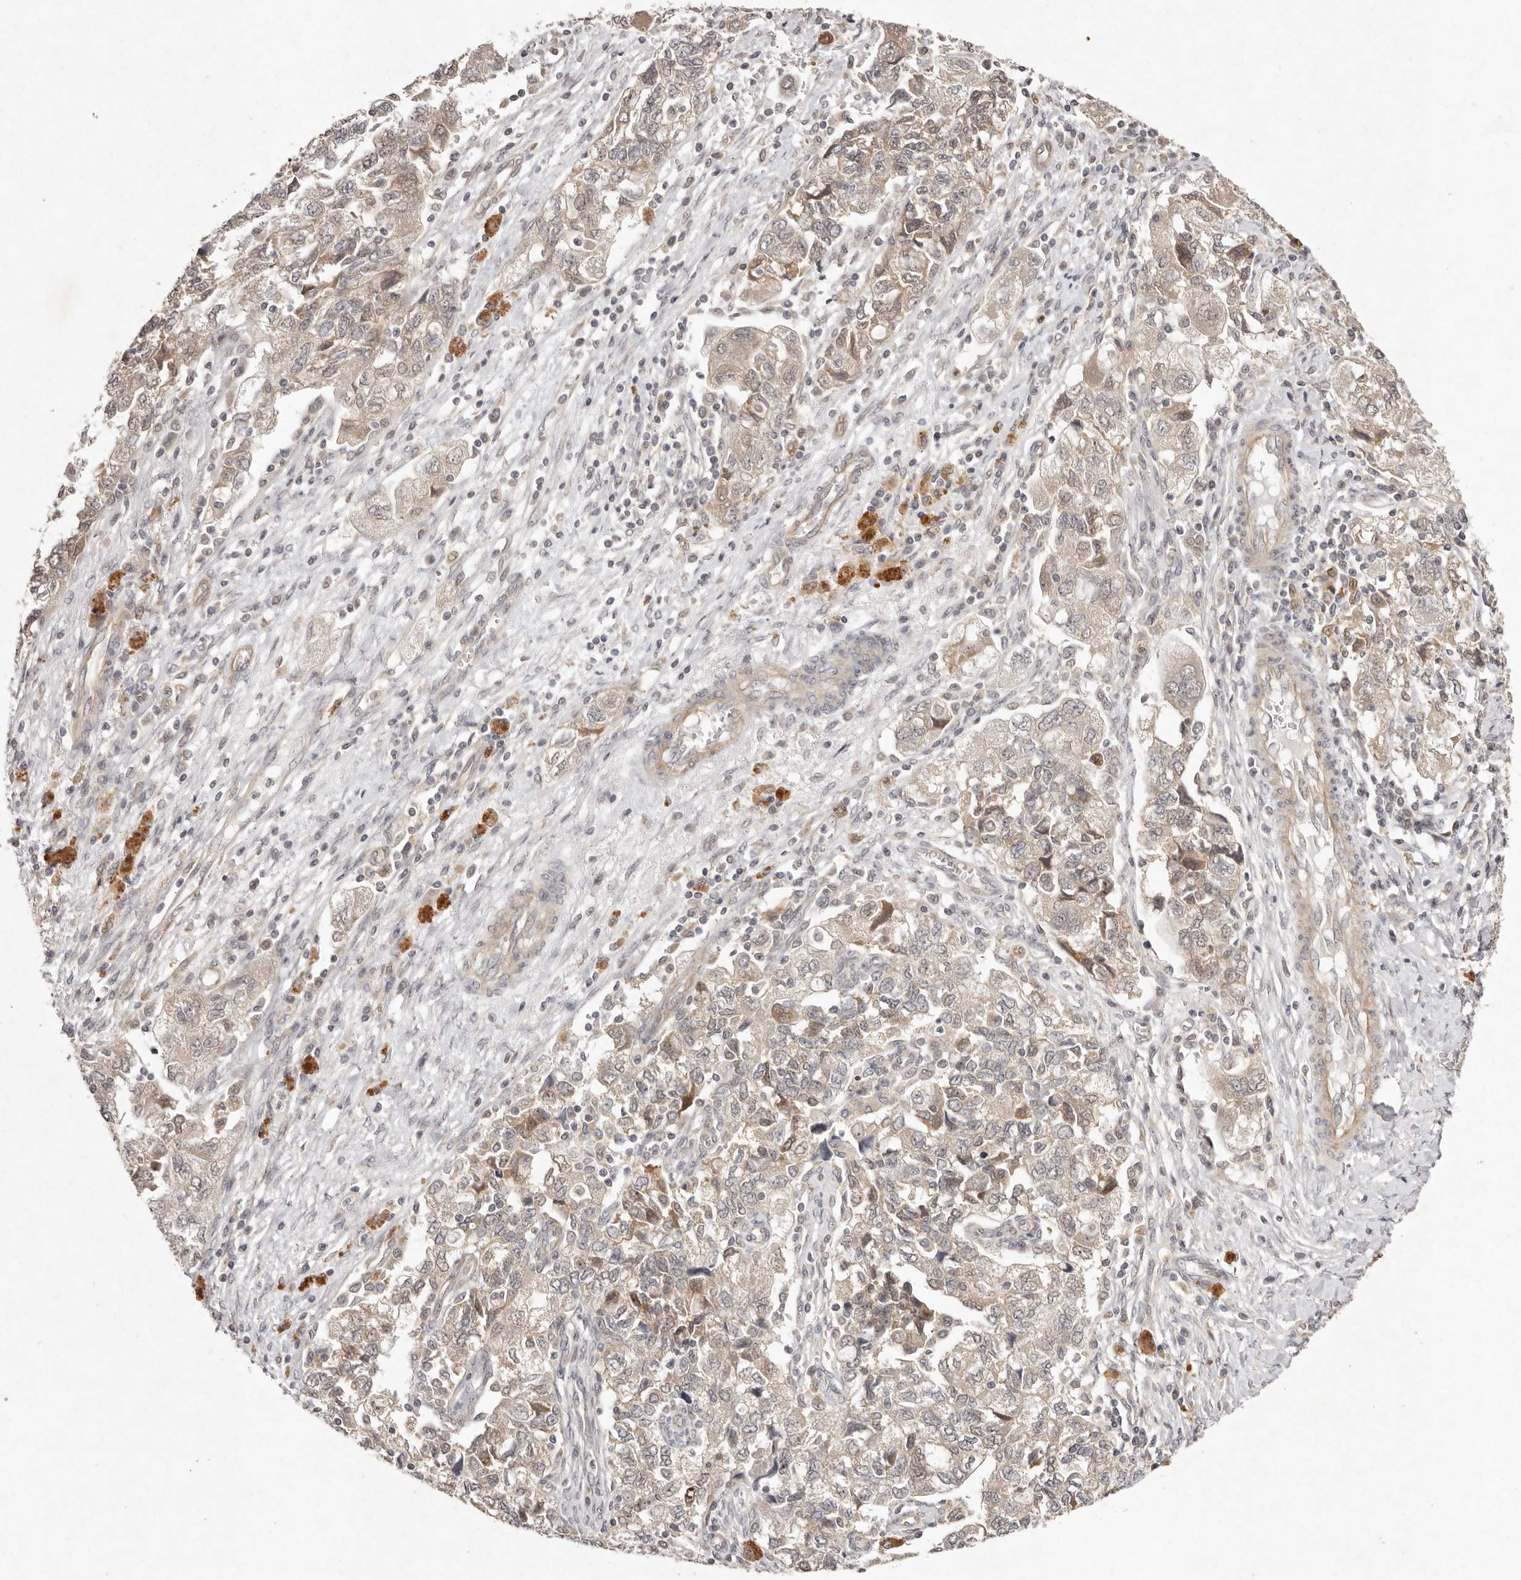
{"staining": {"intensity": "weak", "quantity": "<25%", "location": "cytoplasmic/membranous,nuclear"}, "tissue": "ovarian cancer", "cell_type": "Tumor cells", "image_type": "cancer", "snomed": [{"axis": "morphology", "description": "Carcinoma, NOS"}, {"axis": "morphology", "description": "Cystadenocarcinoma, serous, NOS"}, {"axis": "topography", "description": "Ovary"}], "caption": "Immunohistochemical staining of ovarian cancer (serous cystadenocarcinoma) reveals no significant expression in tumor cells.", "gene": "BUD31", "patient": {"sex": "female", "age": 69}}